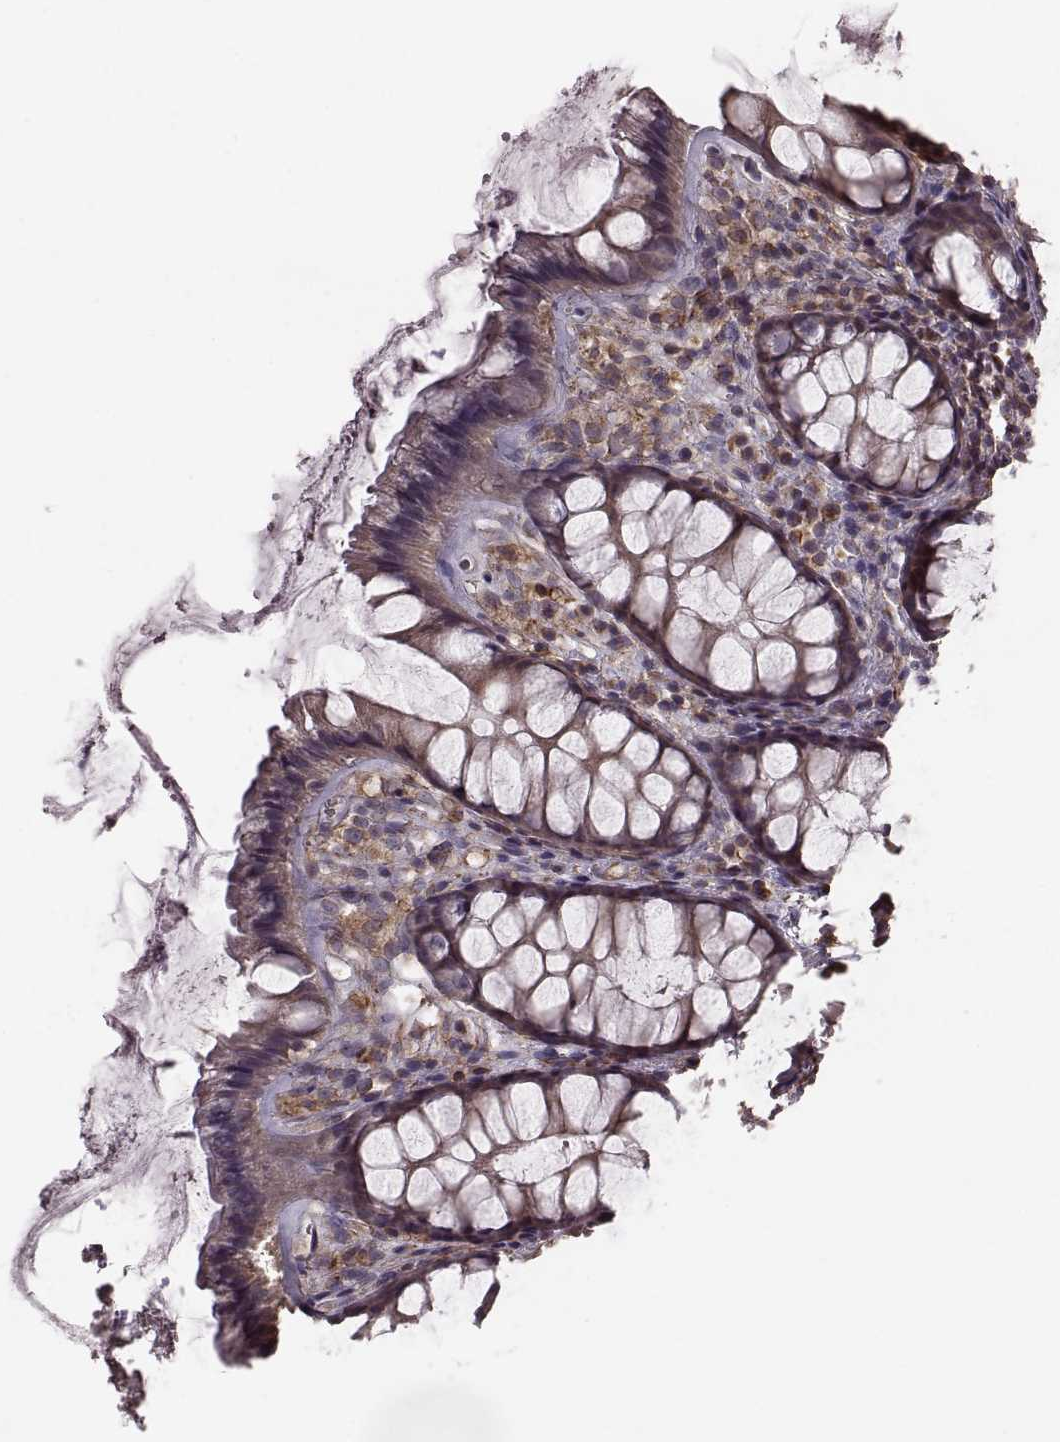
{"staining": {"intensity": "weak", "quantity": ">75%", "location": "cytoplasmic/membranous"}, "tissue": "rectum", "cell_type": "Glandular cells", "image_type": "normal", "snomed": [{"axis": "morphology", "description": "Normal tissue, NOS"}, {"axis": "topography", "description": "Rectum"}], "caption": "Immunohistochemistry (IHC) staining of benign rectum, which demonstrates low levels of weak cytoplasmic/membranous staining in approximately >75% of glandular cells indicating weak cytoplasmic/membranous protein positivity. The staining was performed using DAB (3,3'-diaminobenzidine) (brown) for protein detection and nuclei were counterstained in hematoxylin (blue).", "gene": "NTF3", "patient": {"sex": "female", "age": 62}}